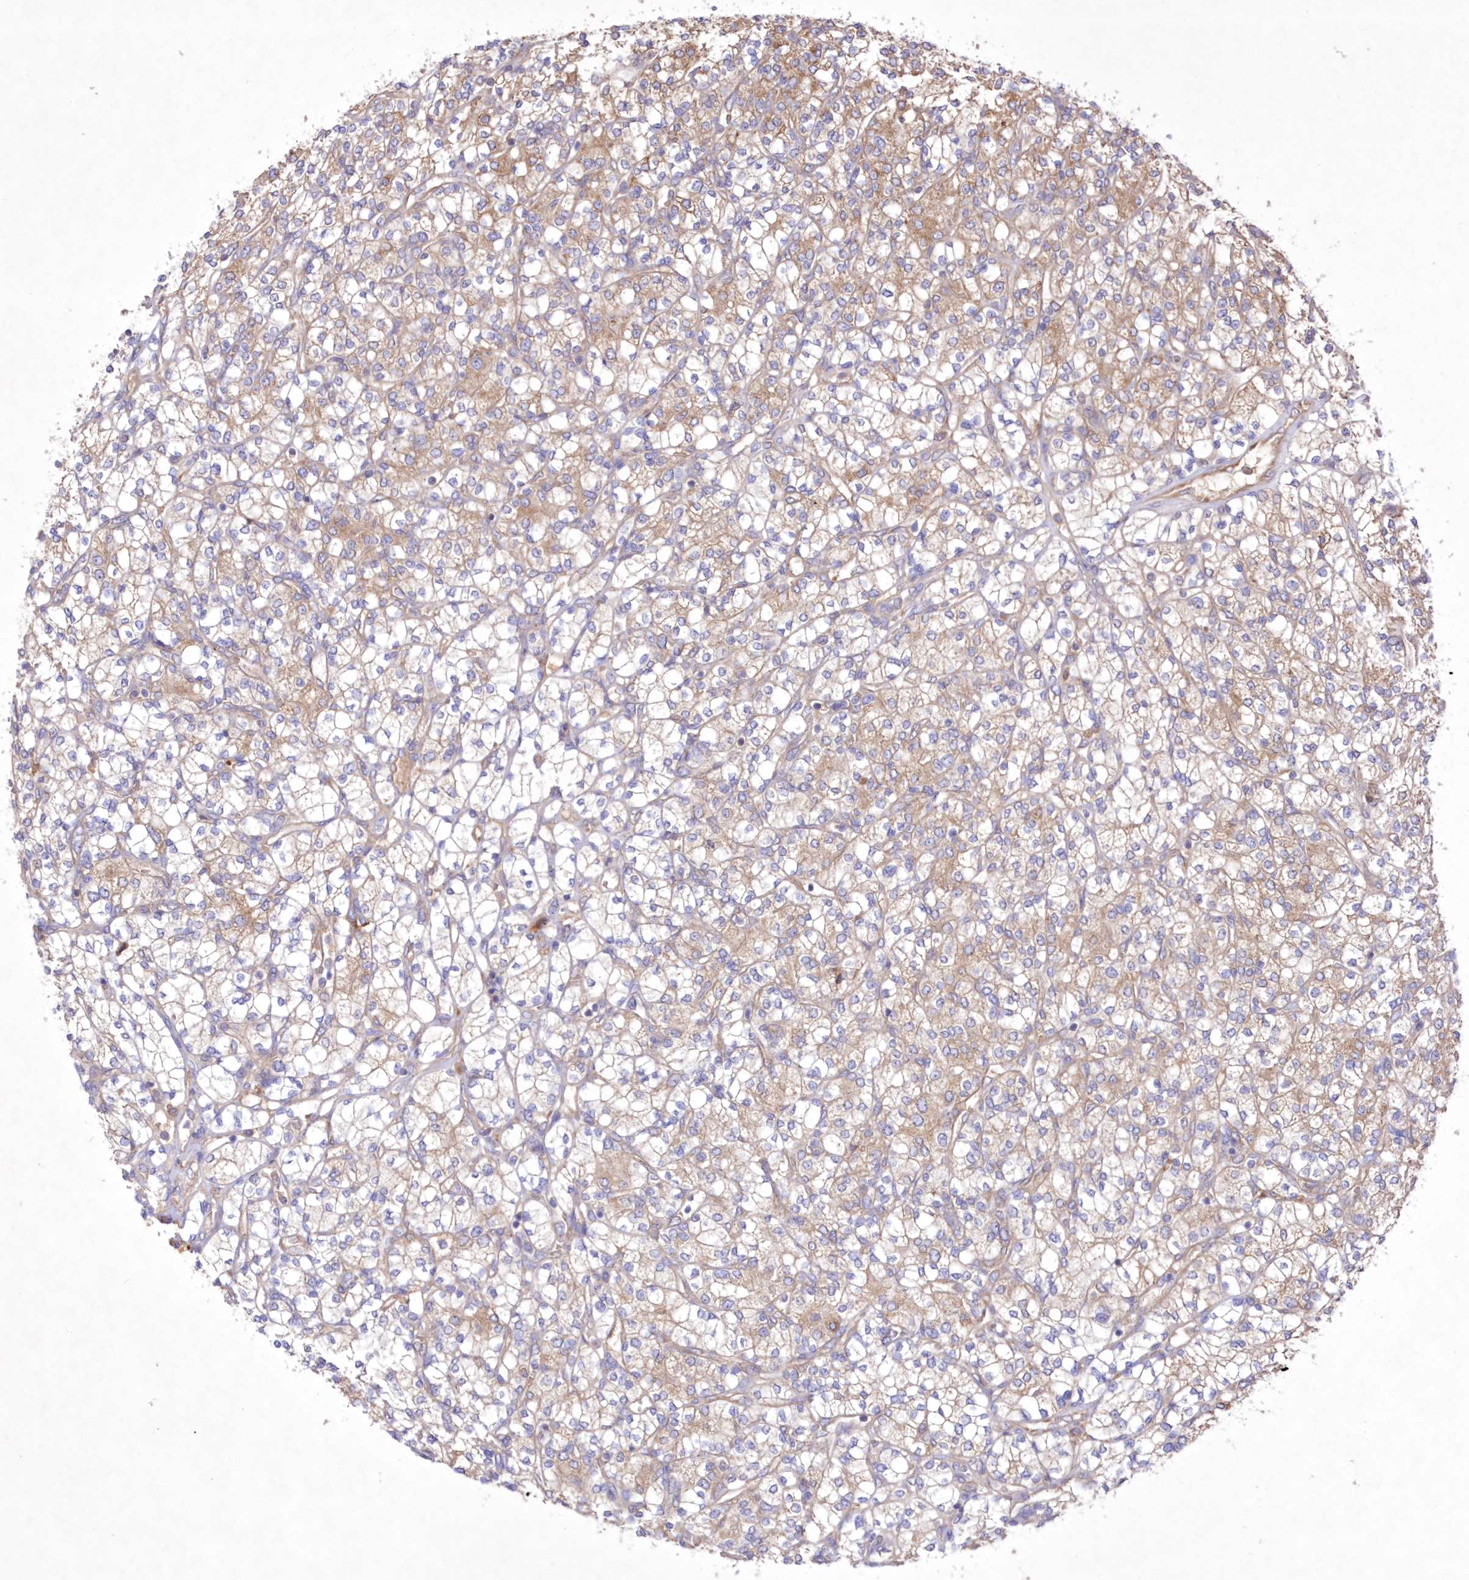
{"staining": {"intensity": "weak", "quantity": "25%-75%", "location": "cytoplasmic/membranous"}, "tissue": "renal cancer", "cell_type": "Tumor cells", "image_type": "cancer", "snomed": [{"axis": "morphology", "description": "Adenocarcinoma, NOS"}, {"axis": "topography", "description": "Kidney"}], "caption": "This is an image of IHC staining of adenocarcinoma (renal), which shows weak staining in the cytoplasmic/membranous of tumor cells.", "gene": "FCHO2", "patient": {"sex": "male", "age": 77}}